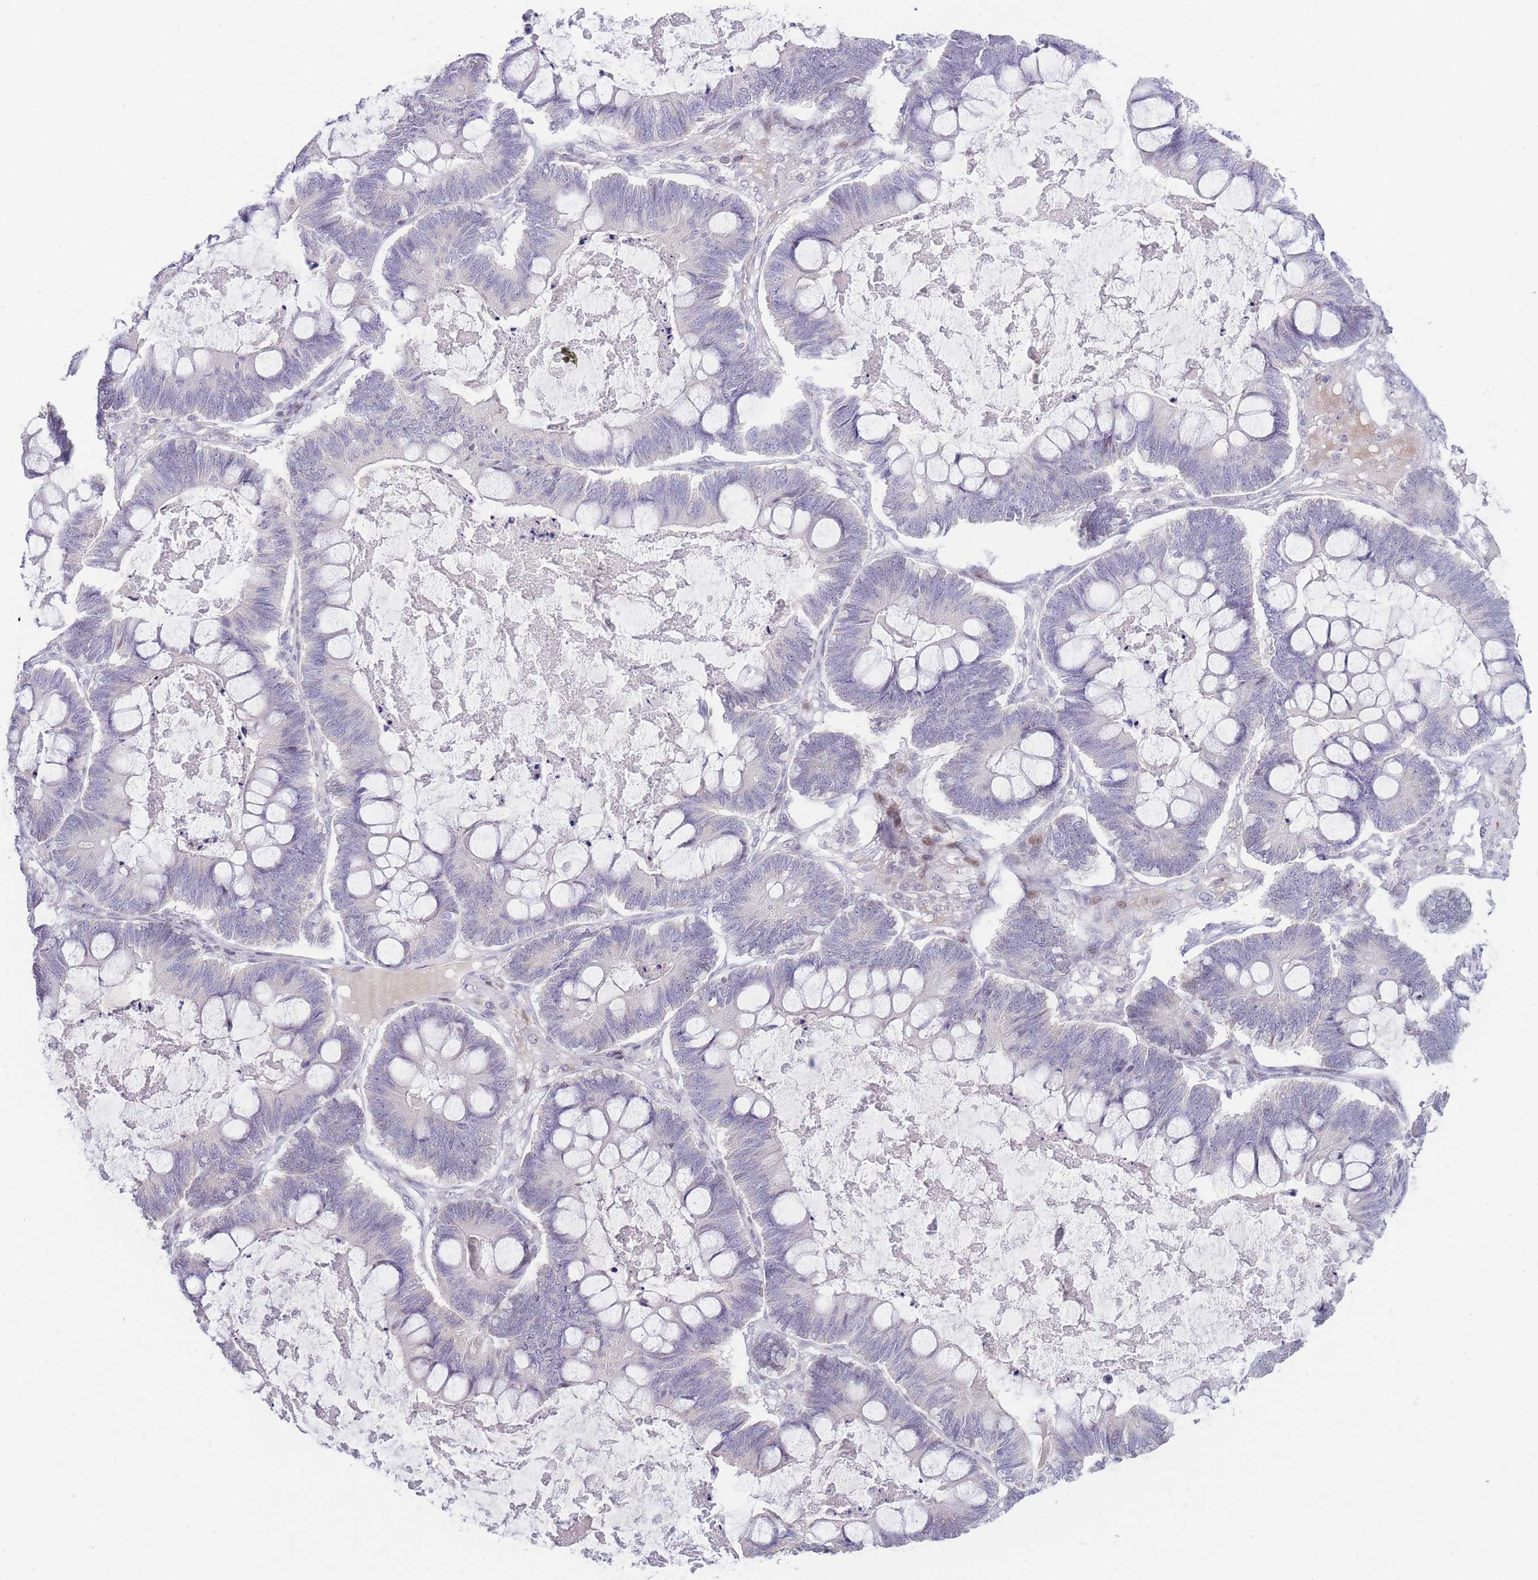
{"staining": {"intensity": "negative", "quantity": "none", "location": "none"}, "tissue": "ovarian cancer", "cell_type": "Tumor cells", "image_type": "cancer", "snomed": [{"axis": "morphology", "description": "Cystadenocarcinoma, mucinous, NOS"}, {"axis": "topography", "description": "Ovary"}], "caption": "This photomicrograph is of mucinous cystadenocarcinoma (ovarian) stained with IHC to label a protein in brown with the nuclei are counter-stained blue. There is no staining in tumor cells.", "gene": "SHCBP1", "patient": {"sex": "female", "age": 61}}